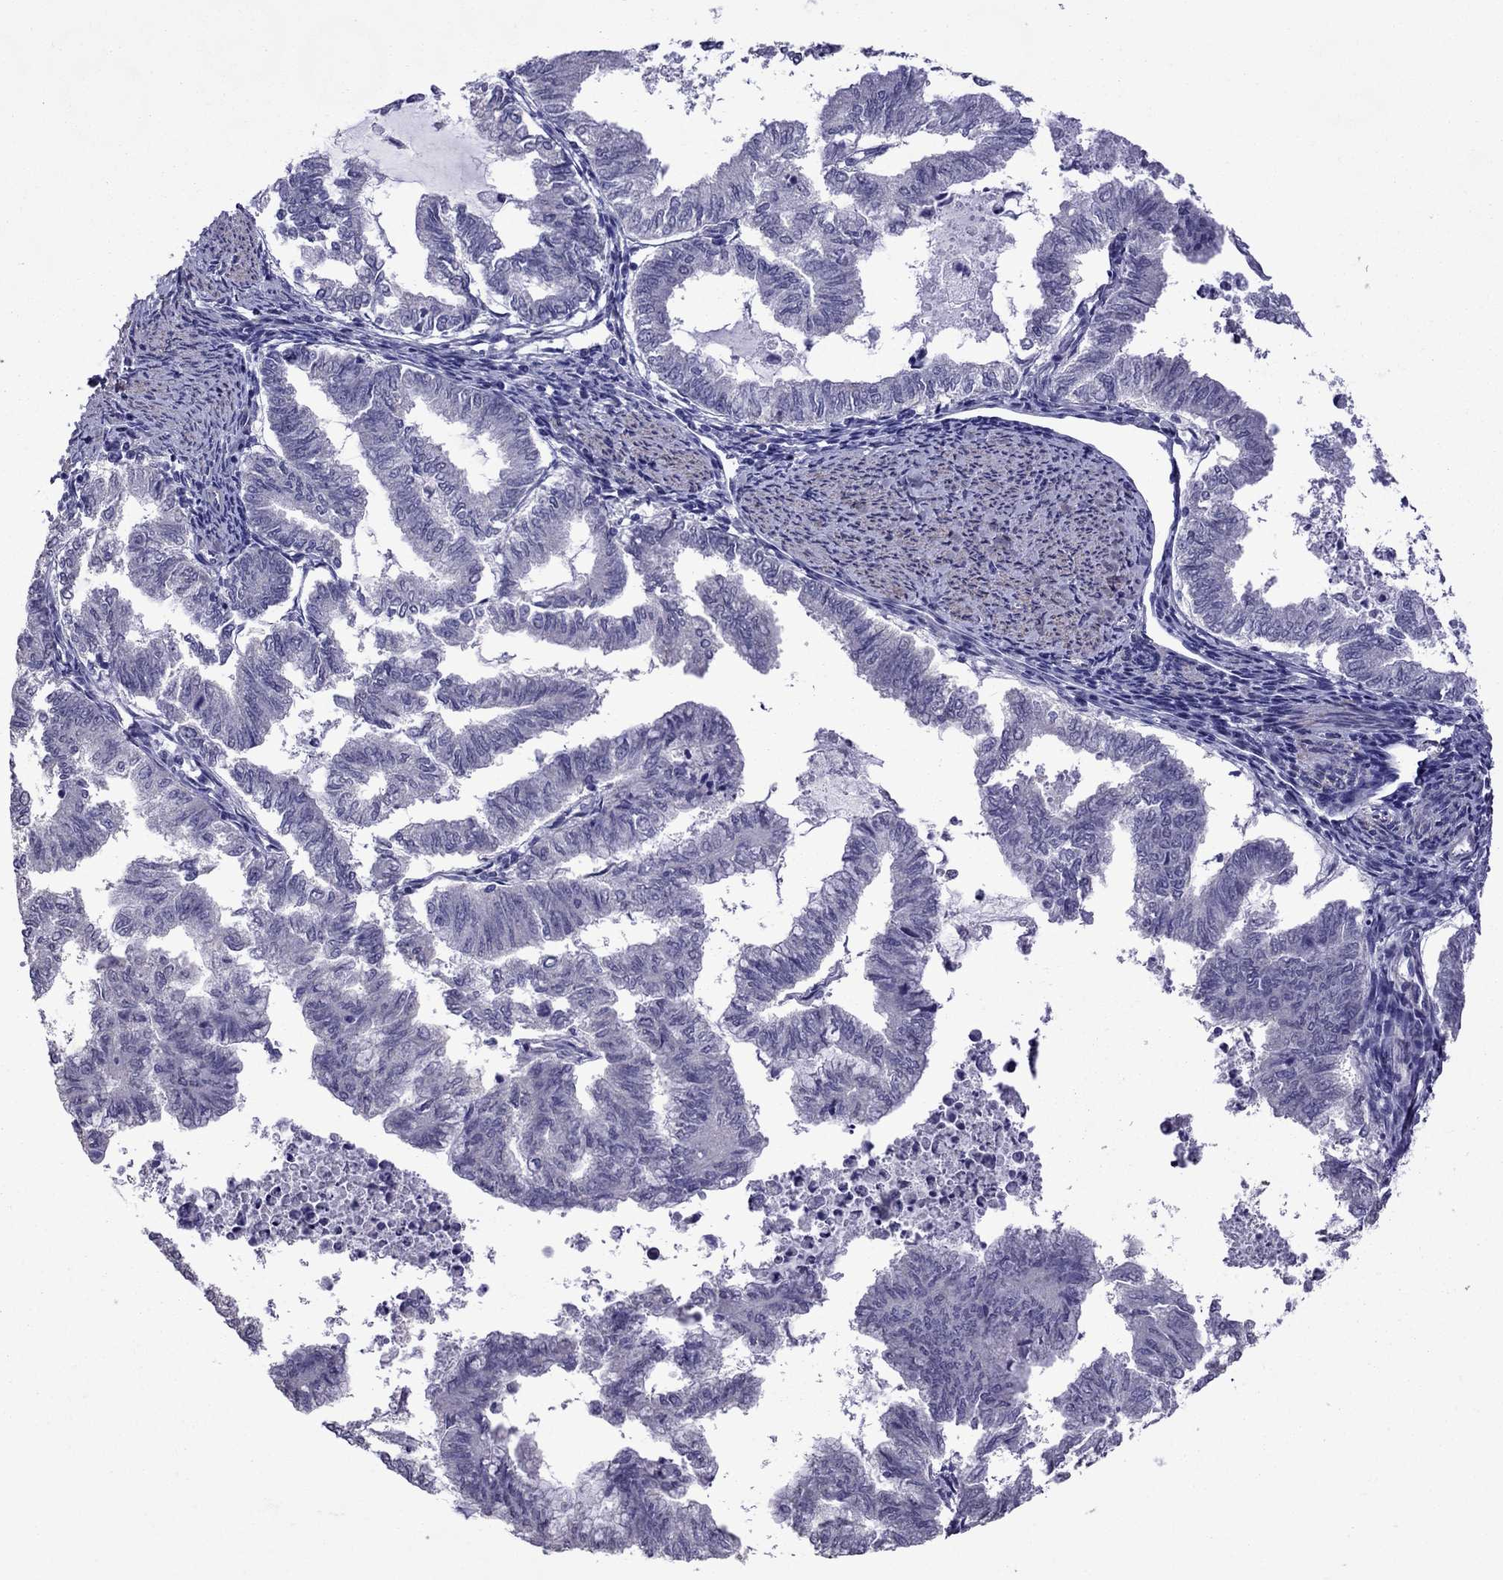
{"staining": {"intensity": "negative", "quantity": "none", "location": "none"}, "tissue": "endometrial cancer", "cell_type": "Tumor cells", "image_type": "cancer", "snomed": [{"axis": "morphology", "description": "Adenocarcinoma, NOS"}, {"axis": "topography", "description": "Endometrium"}], "caption": "The photomicrograph reveals no staining of tumor cells in endometrial cancer. (Stains: DAB IHC with hematoxylin counter stain, Microscopy: brightfield microscopy at high magnification).", "gene": "CHRNA5", "patient": {"sex": "female", "age": 79}}